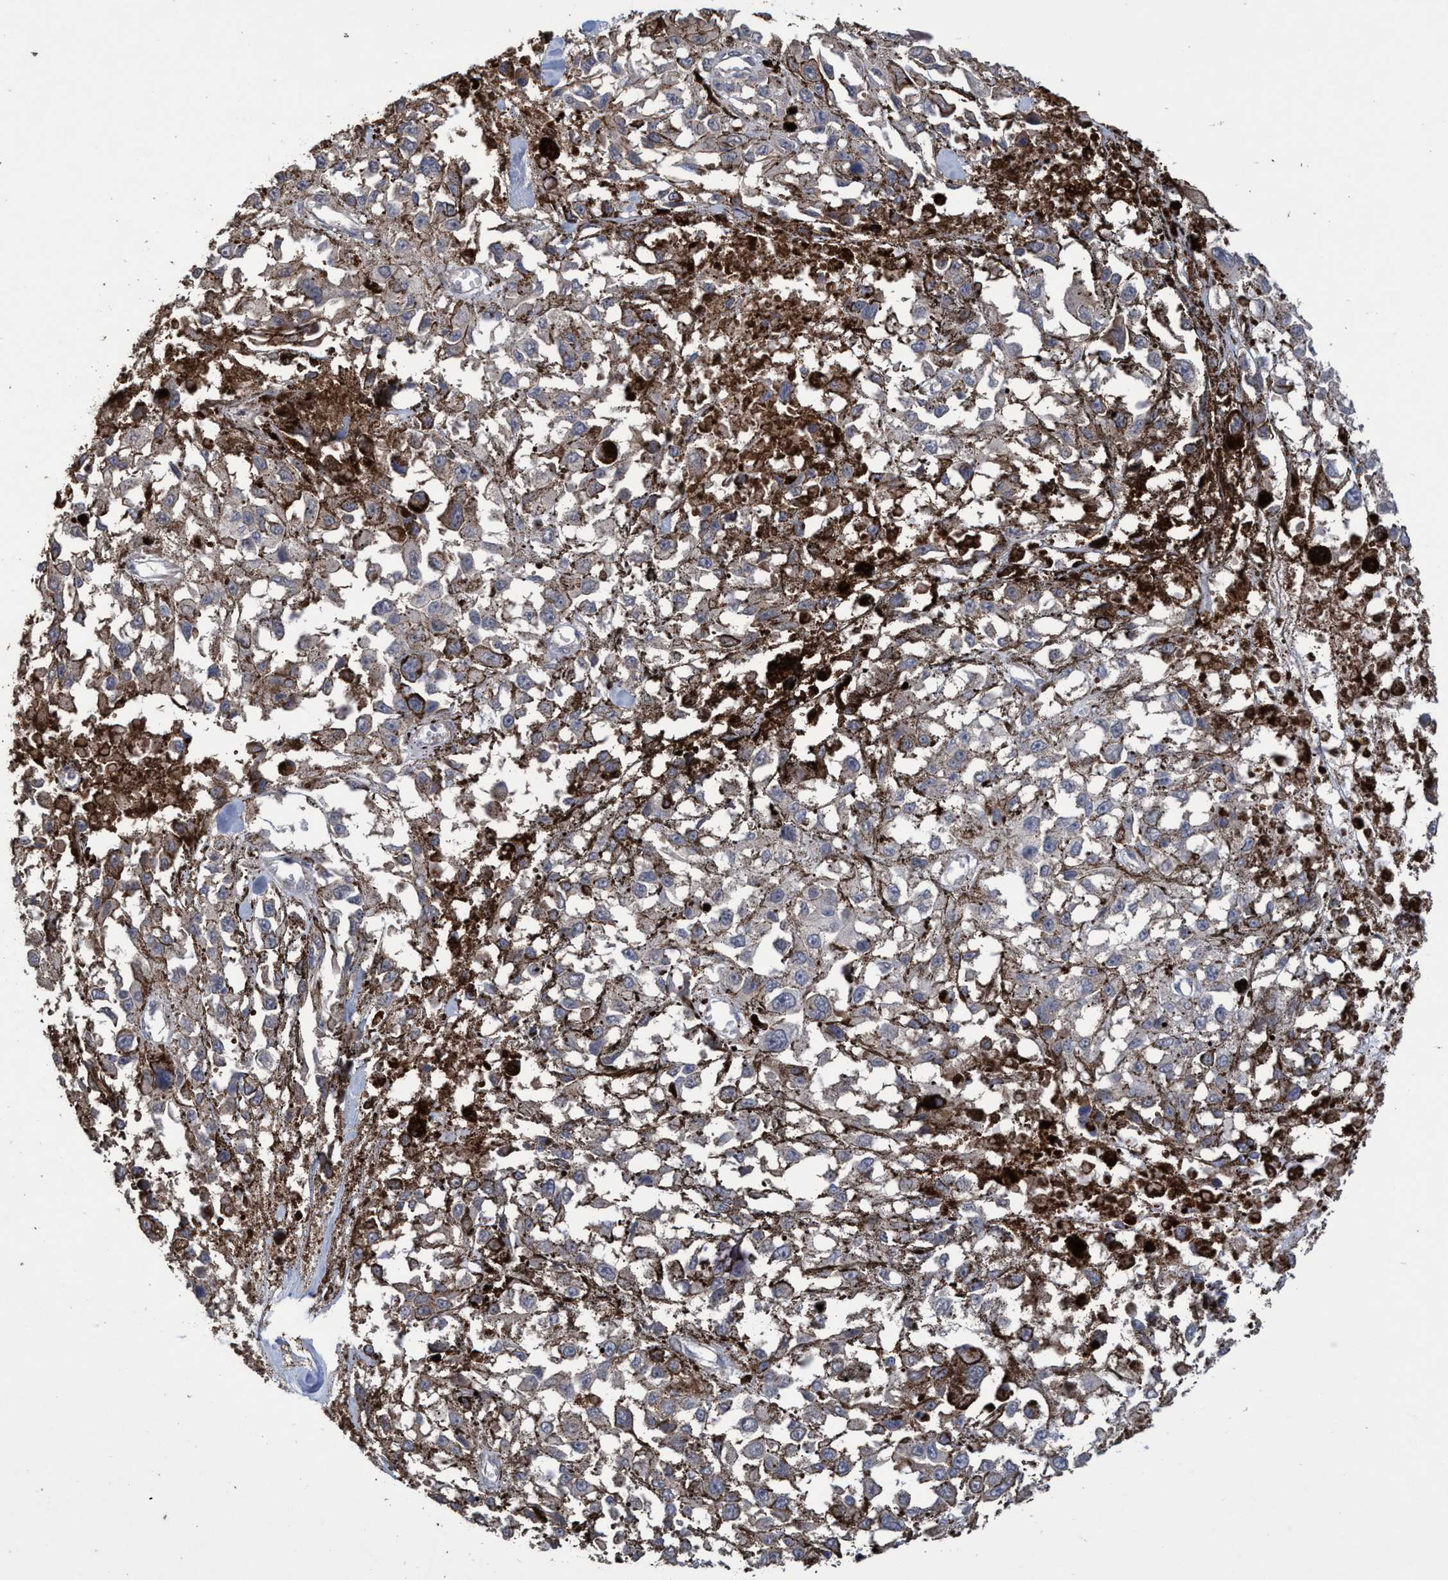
{"staining": {"intensity": "negative", "quantity": "none", "location": "none"}, "tissue": "melanoma", "cell_type": "Tumor cells", "image_type": "cancer", "snomed": [{"axis": "morphology", "description": "Malignant melanoma, Metastatic site"}, {"axis": "topography", "description": "Lymph node"}], "caption": "A high-resolution micrograph shows IHC staining of melanoma, which shows no significant staining in tumor cells.", "gene": "BBS9", "patient": {"sex": "male", "age": 59}}